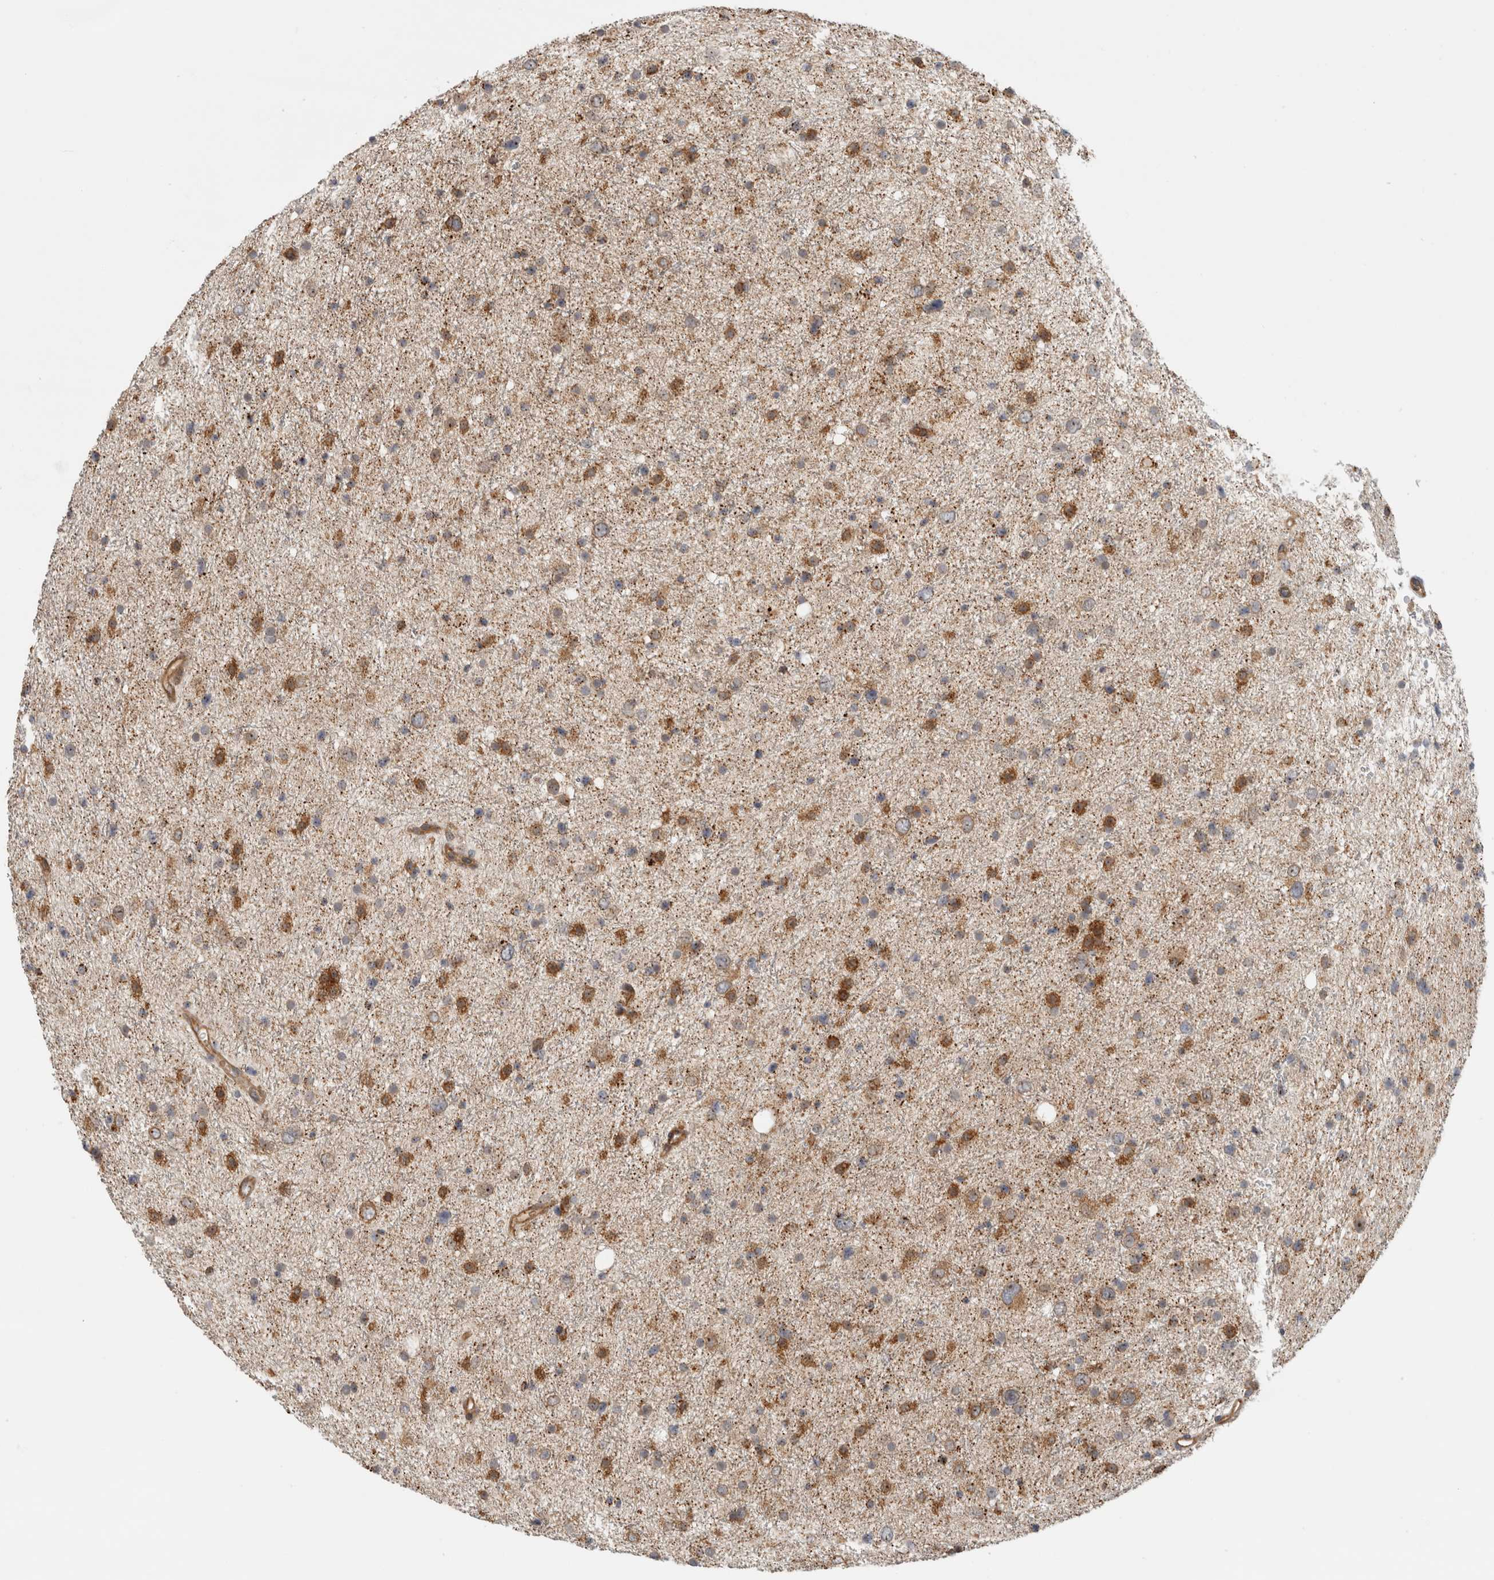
{"staining": {"intensity": "moderate", "quantity": "25%-75%", "location": "cytoplasmic/membranous,nuclear"}, "tissue": "glioma", "cell_type": "Tumor cells", "image_type": "cancer", "snomed": [{"axis": "morphology", "description": "Glioma, malignant, Low grade"}, {"axis": "topography", "description": "Brain"}], "caption": "DAB immunohistochemical staining of malignant glioma (low-grade) displays moderate cytoplasmic/membranous and nuclear protein staining in approximately 25%-75% of tumor cells.", "gene": "WASF2", "patient": {"sex": "female", "age": 37}}